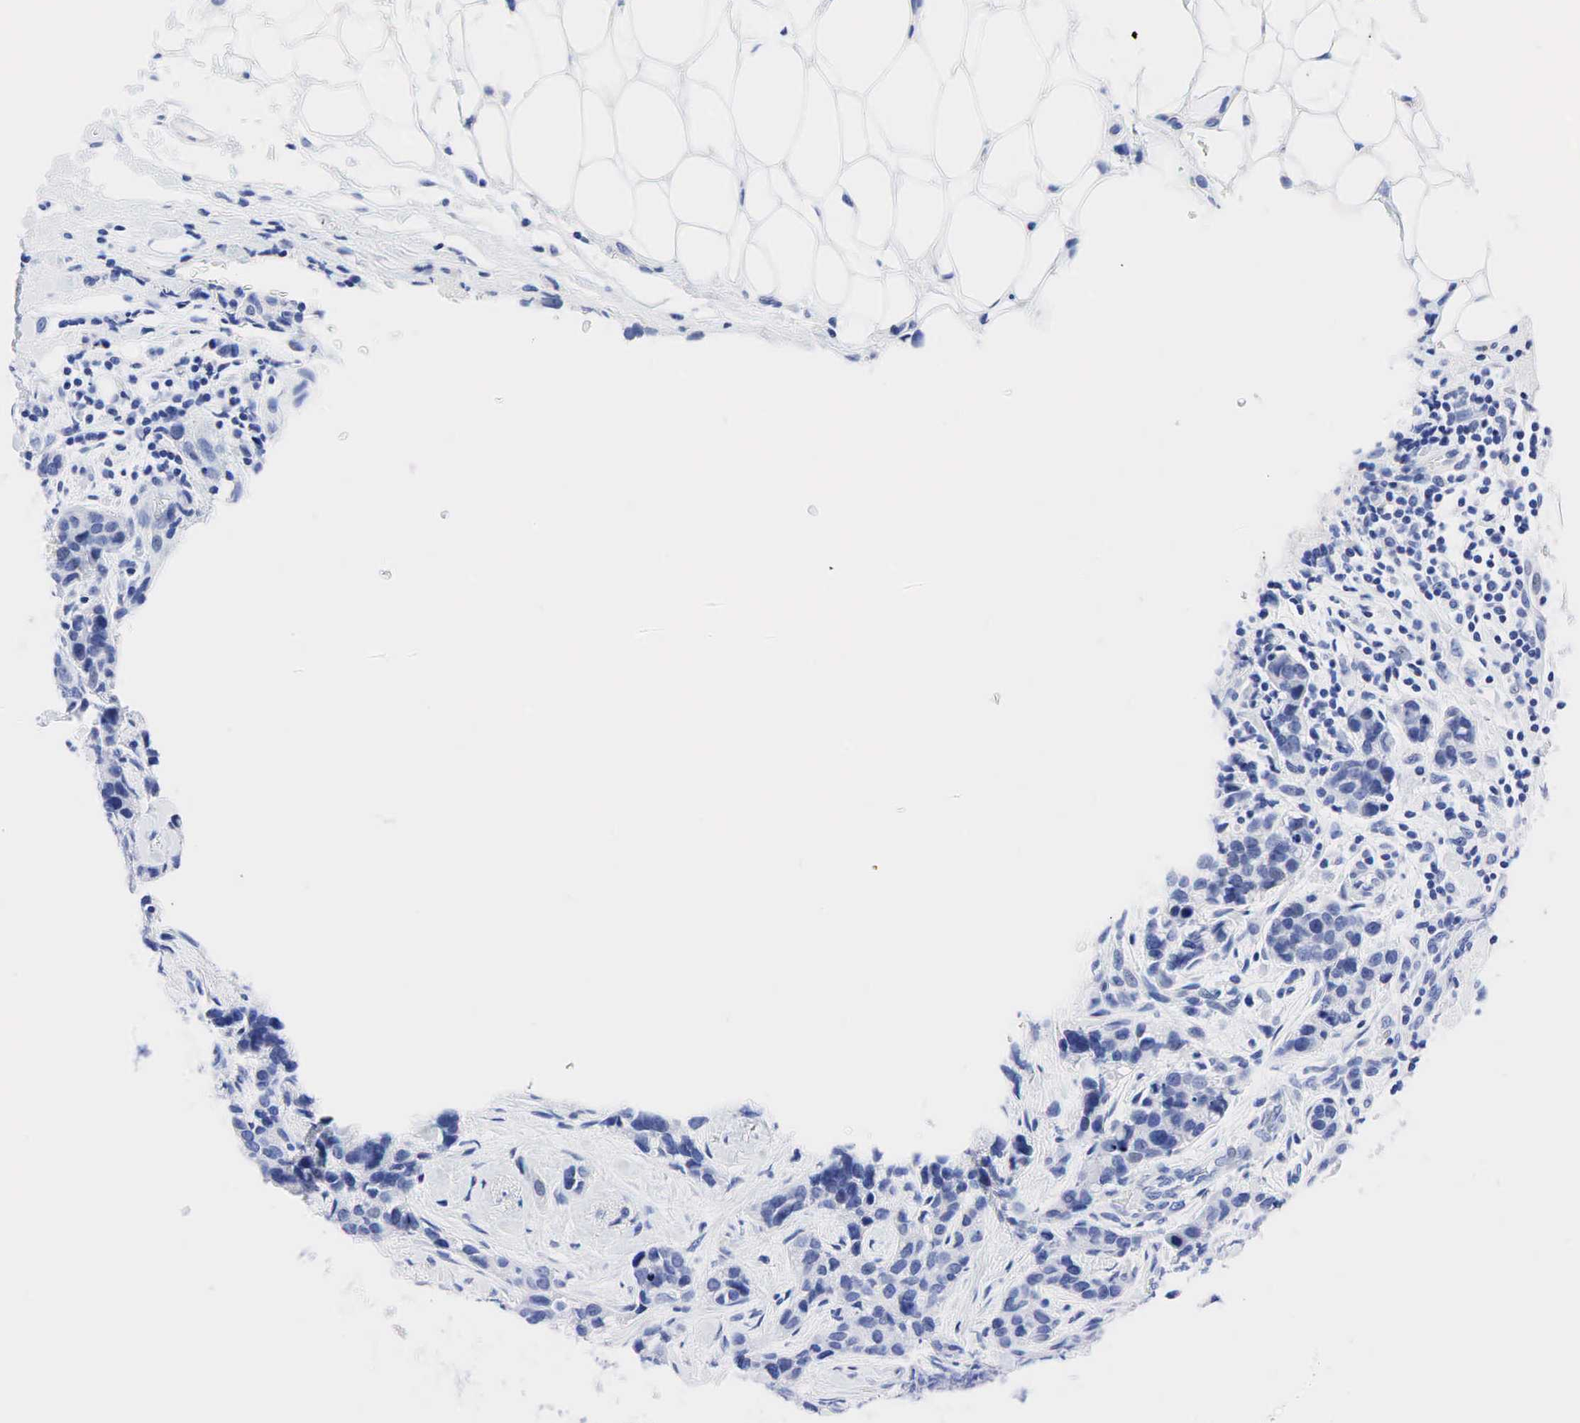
{"staining": {"intensity": "negative", "quantity": "none", "location": "none"}, "tissue": "breast cancer", "cell_type": "Tumor cells", "image_type": "cancer", "snomed": [{"axis": "morphology", "description": "Duct carcinoma"}, {"axis": "topography", "description": "Breast"}], "caption": "Human breast cancer stained for a protein using immunohistochemistry (IHC) reveals no expression in tumor cells.", "gene": "NKX2-1", "patient": {"sex": "female", "age": 91}}